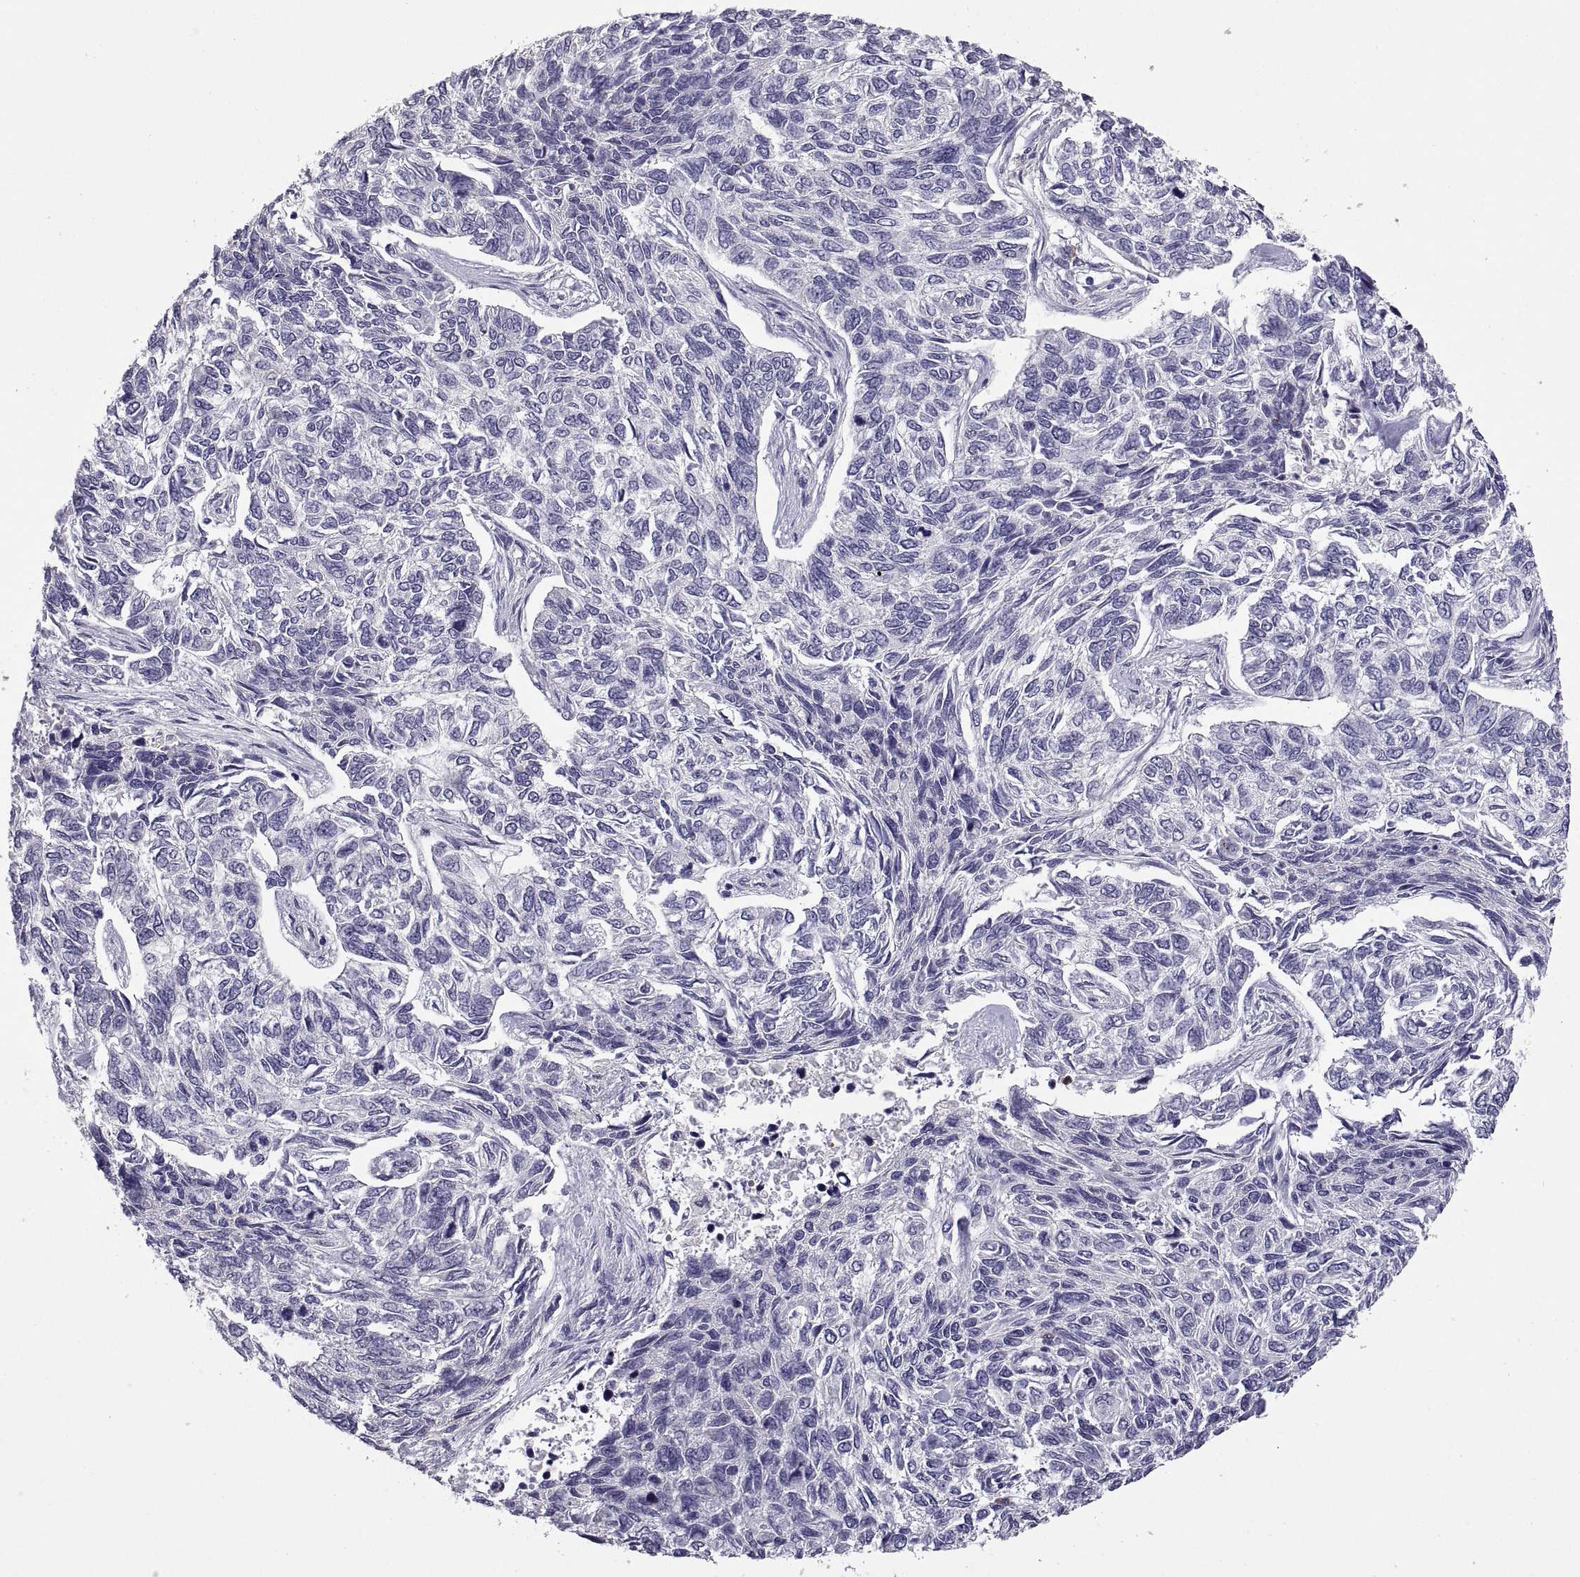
{"staining": {"intensity": "negative", "quantity": "none", "location": "none"}, "tissue": "skin cancer", "cell_type": "Tumor cells", "image_type": "cancer", "snomed": [{"axis": "morphology", "description": "Basal cell carcinoma"}, {"axis": "topography", "description": "Skin"}], "caption": "This image is of skin cancer (basal cell carcinoma) stained with IHC to label a protein in brown with the nuclei are counter-stained blue. There is no expression in tumor cells.", "gene": "DOK3", "patient": {"sex": "female", "age": 65}}